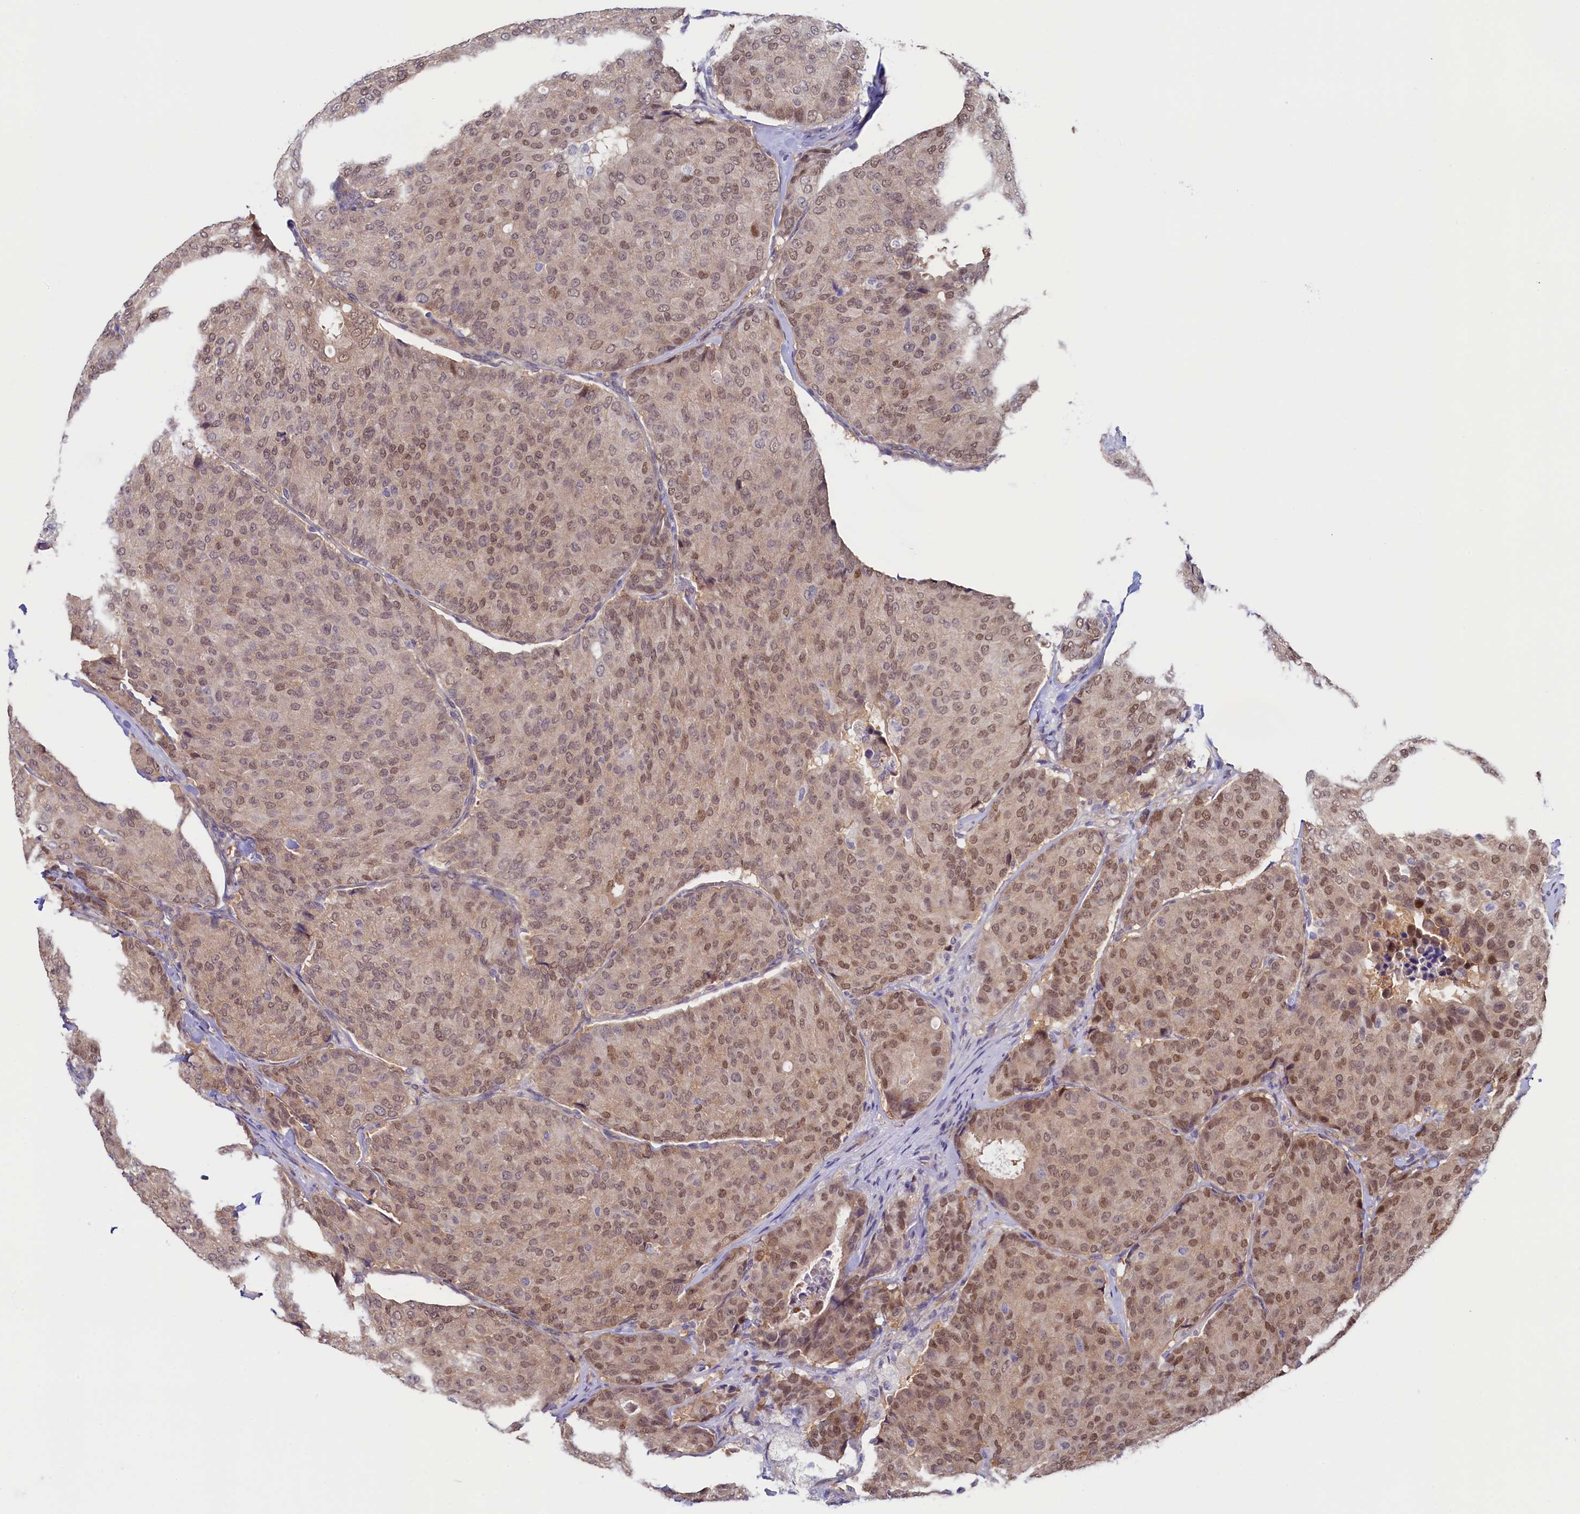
{"staining": {"intensity": "moderate", "quantity": ">75%", "location": "nuclear"}, "tissue": "breast cancer", "cell_type": "Tumor cells", "image_type": "cancer", "snomed": [{"axis": "morphology", "description": "Duct carcinoma"}, {"axis": "topography", "description": "Breast"}], "caption": "About >75% of tumor cells in human invasive ductal carcinoma (breast) show moderate nuclear protein staining as visualized by brown immunohistochemical staining.", "gene": "FLYWCH2", "patient": {"sex": "female", "age": 75}}